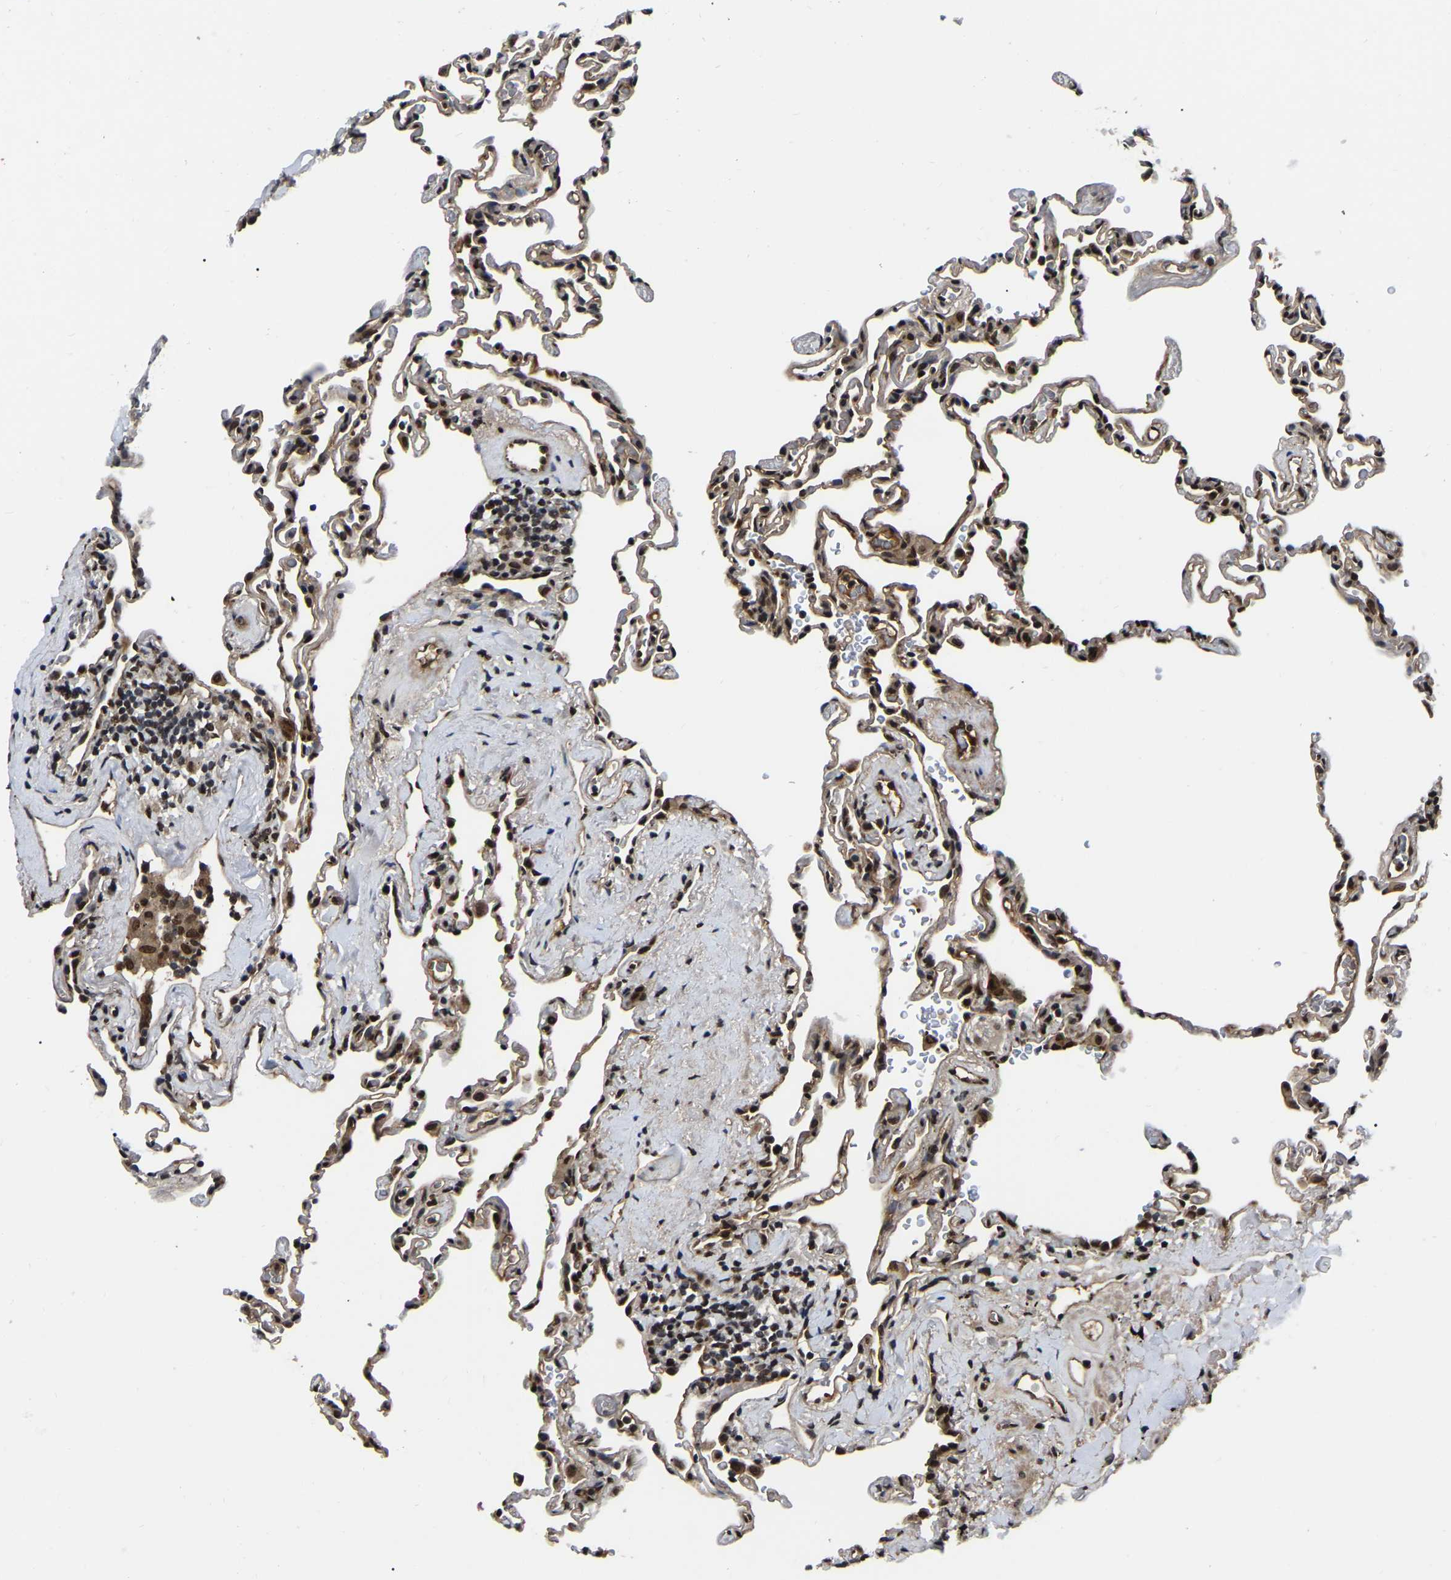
{"staining": {"intensity": "strong", "quantity": ">75%", "location": "nuclear"}, "tissue": "lung", "cell_type": "Alveolar cells", "image_type": "normal", "snomed": [{"axis": "morphology", "description": "Normal tissue, NOS"}, {"axis": "topography", "description": "Lung"}], "caption": "Normal lung was stained to show a protein in brown. There is high levels of strong nuclear positivity in about >75% of alveolar cells. The staining was performed using DAB, with brown indicating positive protein expression. Nuclei are stained blue with hematoxylin.", "gene": "TRIM35", "patient": {"sex": "male", "age": 59}}